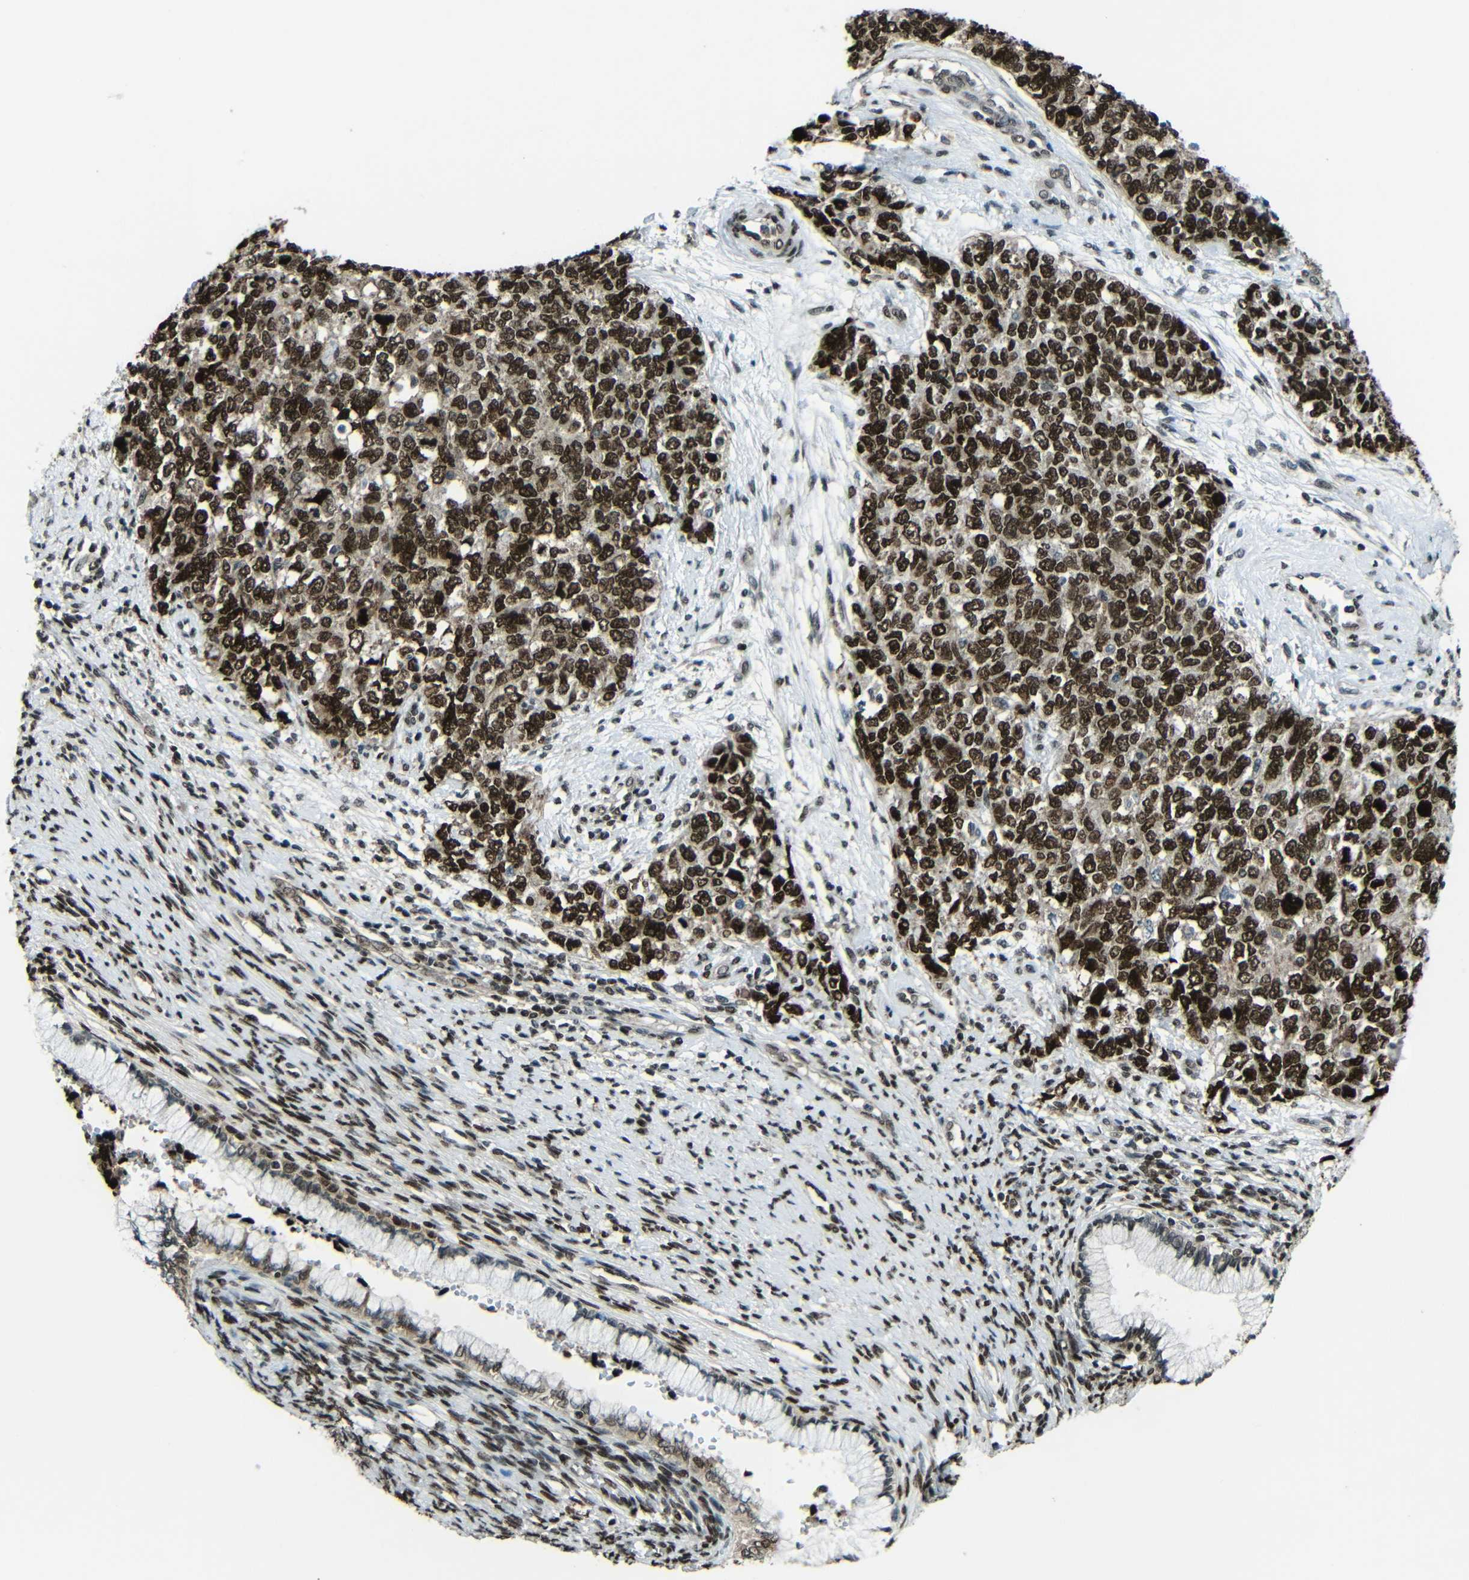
{"staining": {"intensity": "strong", "quantity": ">75%", "location": "nuclear"}, "tissue": "cervical cancer", "cell_type": "Tumor cells", "image_type": "cancer", "snomed": [{"axis": "morphology", "description": "Squamous cell carcinoma, NOS"}, {"axis": "topography", "description": "Cervix"}], "caption": "The immunohistochemical stain labels strong nuclear expression in tumor cells of cervical cancer (squamous cell carcinoma) tissue. (DAB IHC, brown staining for protein, blue staining for nuclei).", "gene": "PSIP1", "patient": {"sex": "female", "age": 63}}